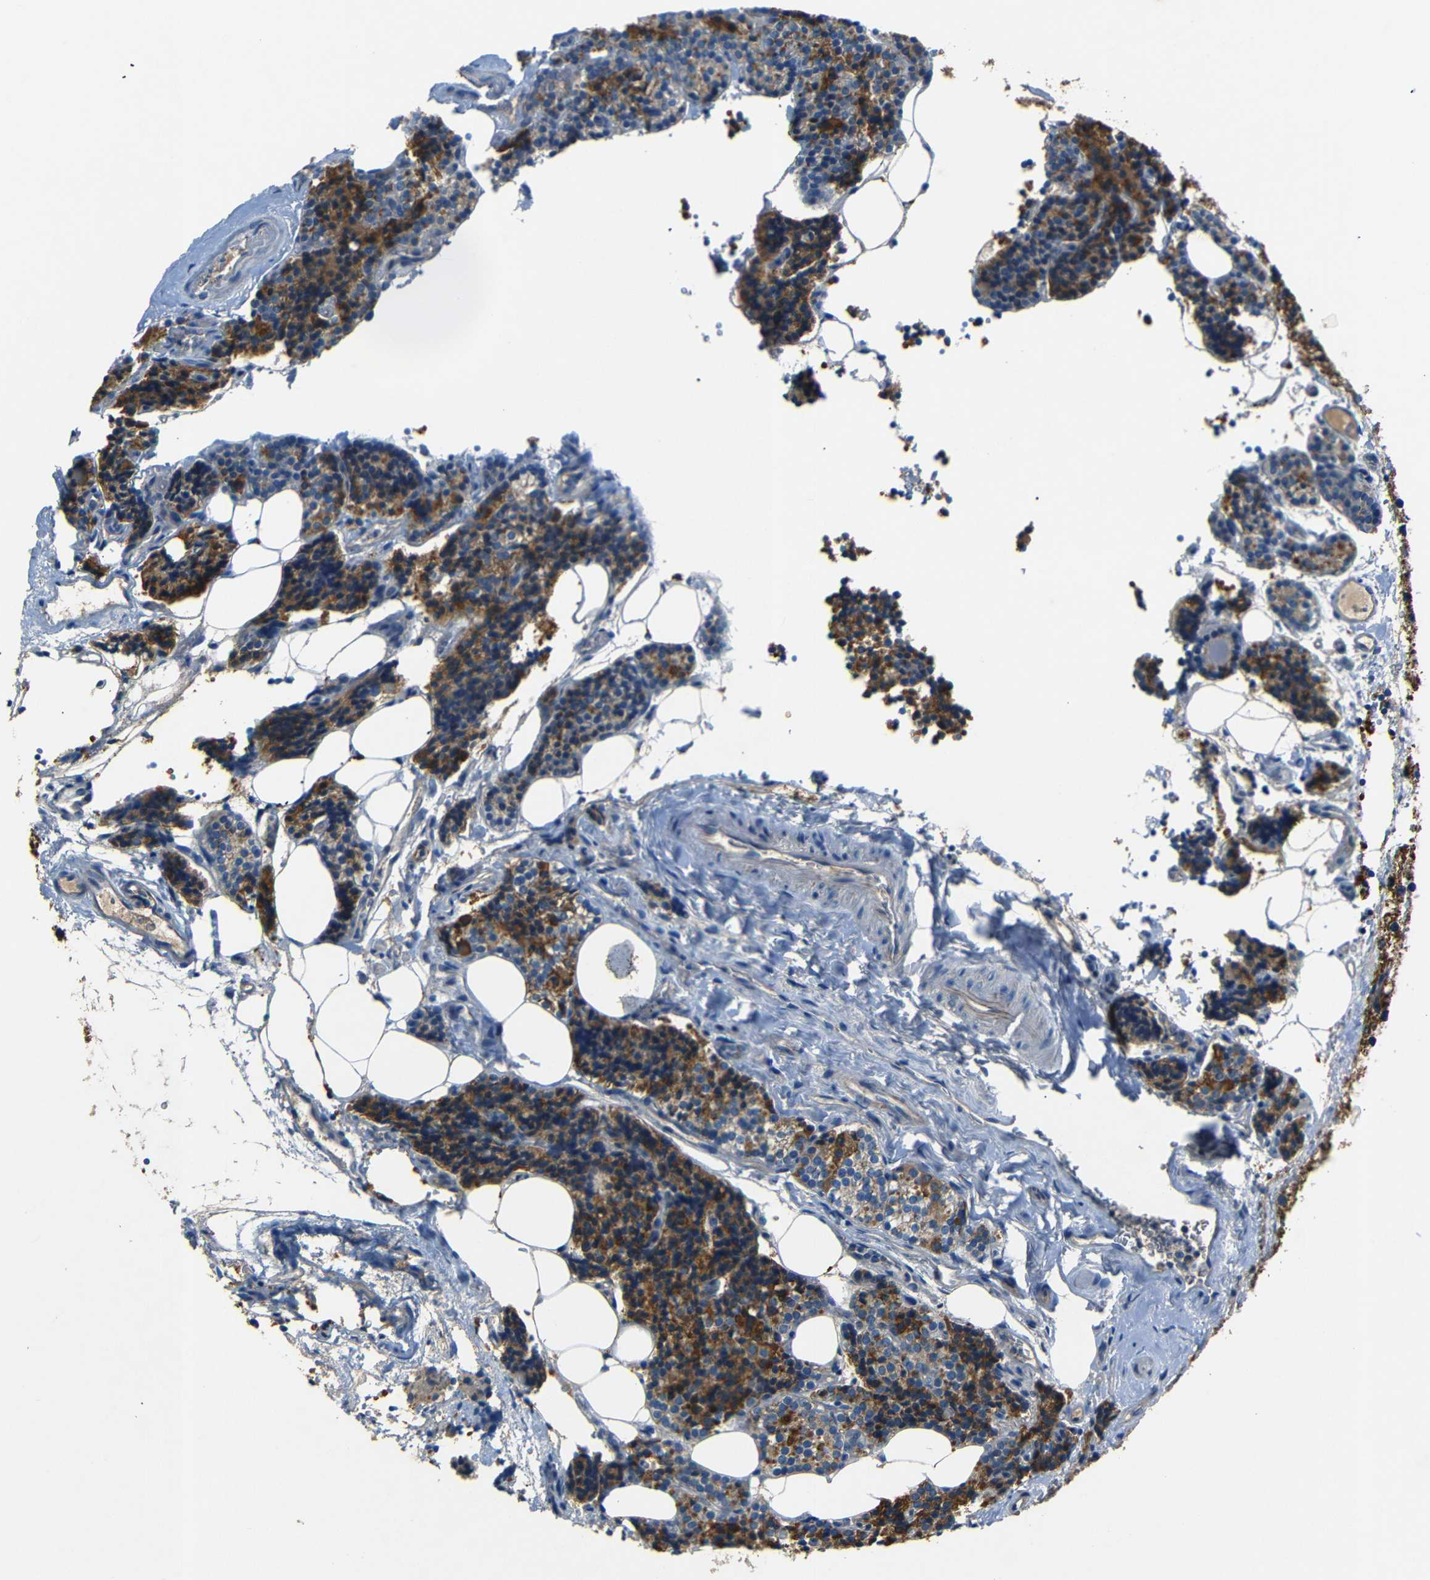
{"staining": {"intensity": "strong", "quantity": ">75%", "location": "cytoplasmic/membranous"}, "tissue": "parathyroid gland", "cell_type": "Glandular cells", "image_type": "normal", "snomed": [{"axis": "morphology", "description": "Normal tissue, NOS"}, {"axis": "morphology", "description": "Adenoma, NOS"}, {"axis": "topography", "description": "Parathyroid gland"}], "caption": "Glandular cells display high levels of strong cytoplasmic/membranous positivity in about >75% of cells in benign parathyroid gland. The staining was performed using DAB (3,3'-diaminobenzidine), with brown indicating positive protein expression. Nuclei are stained blue with hematoxylin.", "gene": "NETO2", "patient": {"sex": "female", "age": 70}}